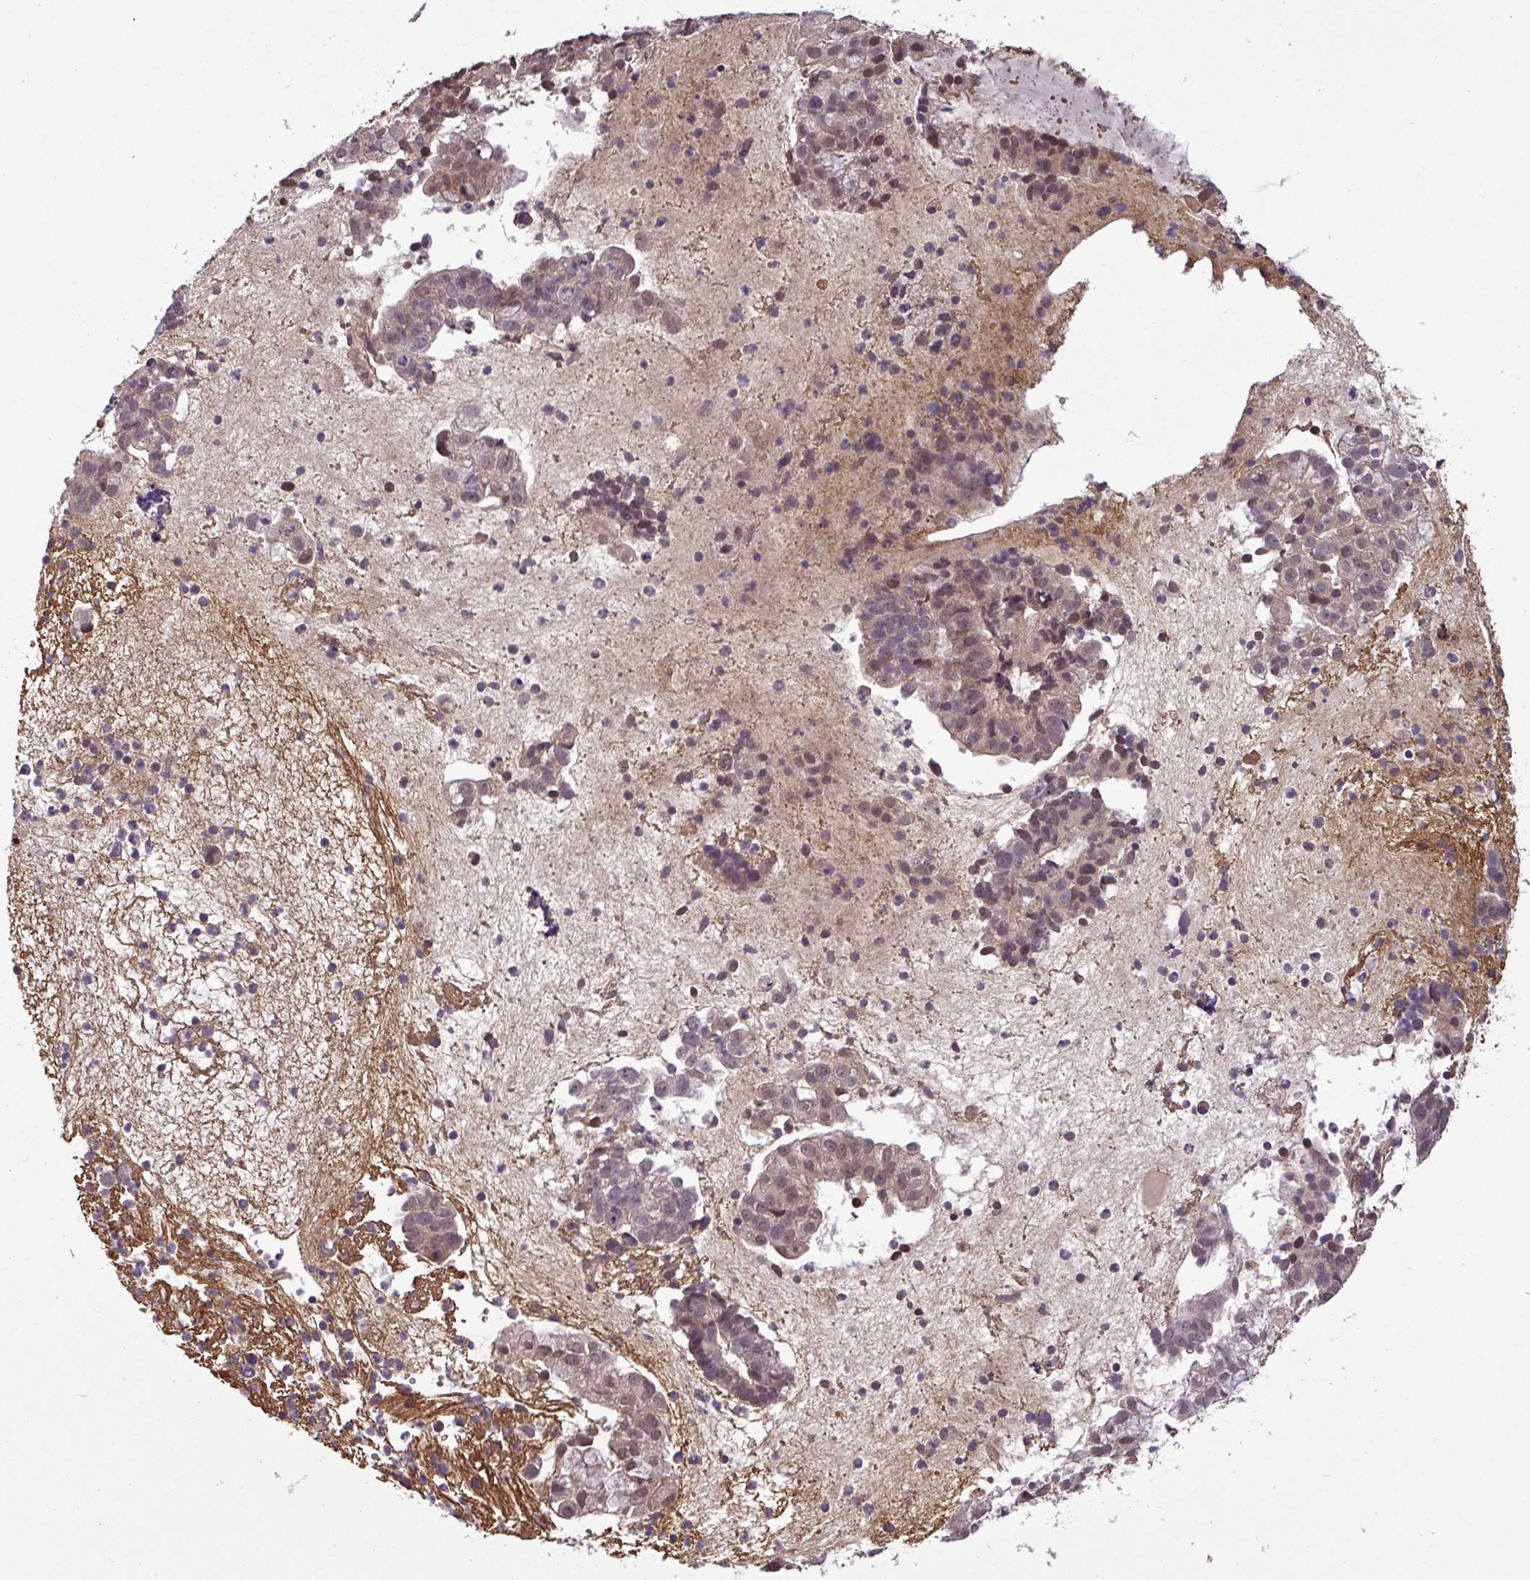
{"staining": {"intensity": "moderate", "quantity": "<25%", "location": "nuclear"}, "tissue": "endometrial cancer", "cell_type": "Tumor cells", "image_type": "cancer", "snomed": [{"axis": "morphology", "description": "Adenocarcinoma, NOS"}, {"axis": "topography", "description": "Endometrium"}], "caption": "This image shows immunohistochemistry staining of endometrial cancer (adenocarcinoma), with low moderate nuclear positivity in approximately <25% of tumor cells.", "gene": "NOB1", "patient": {"sex": "female", "age": 76}}